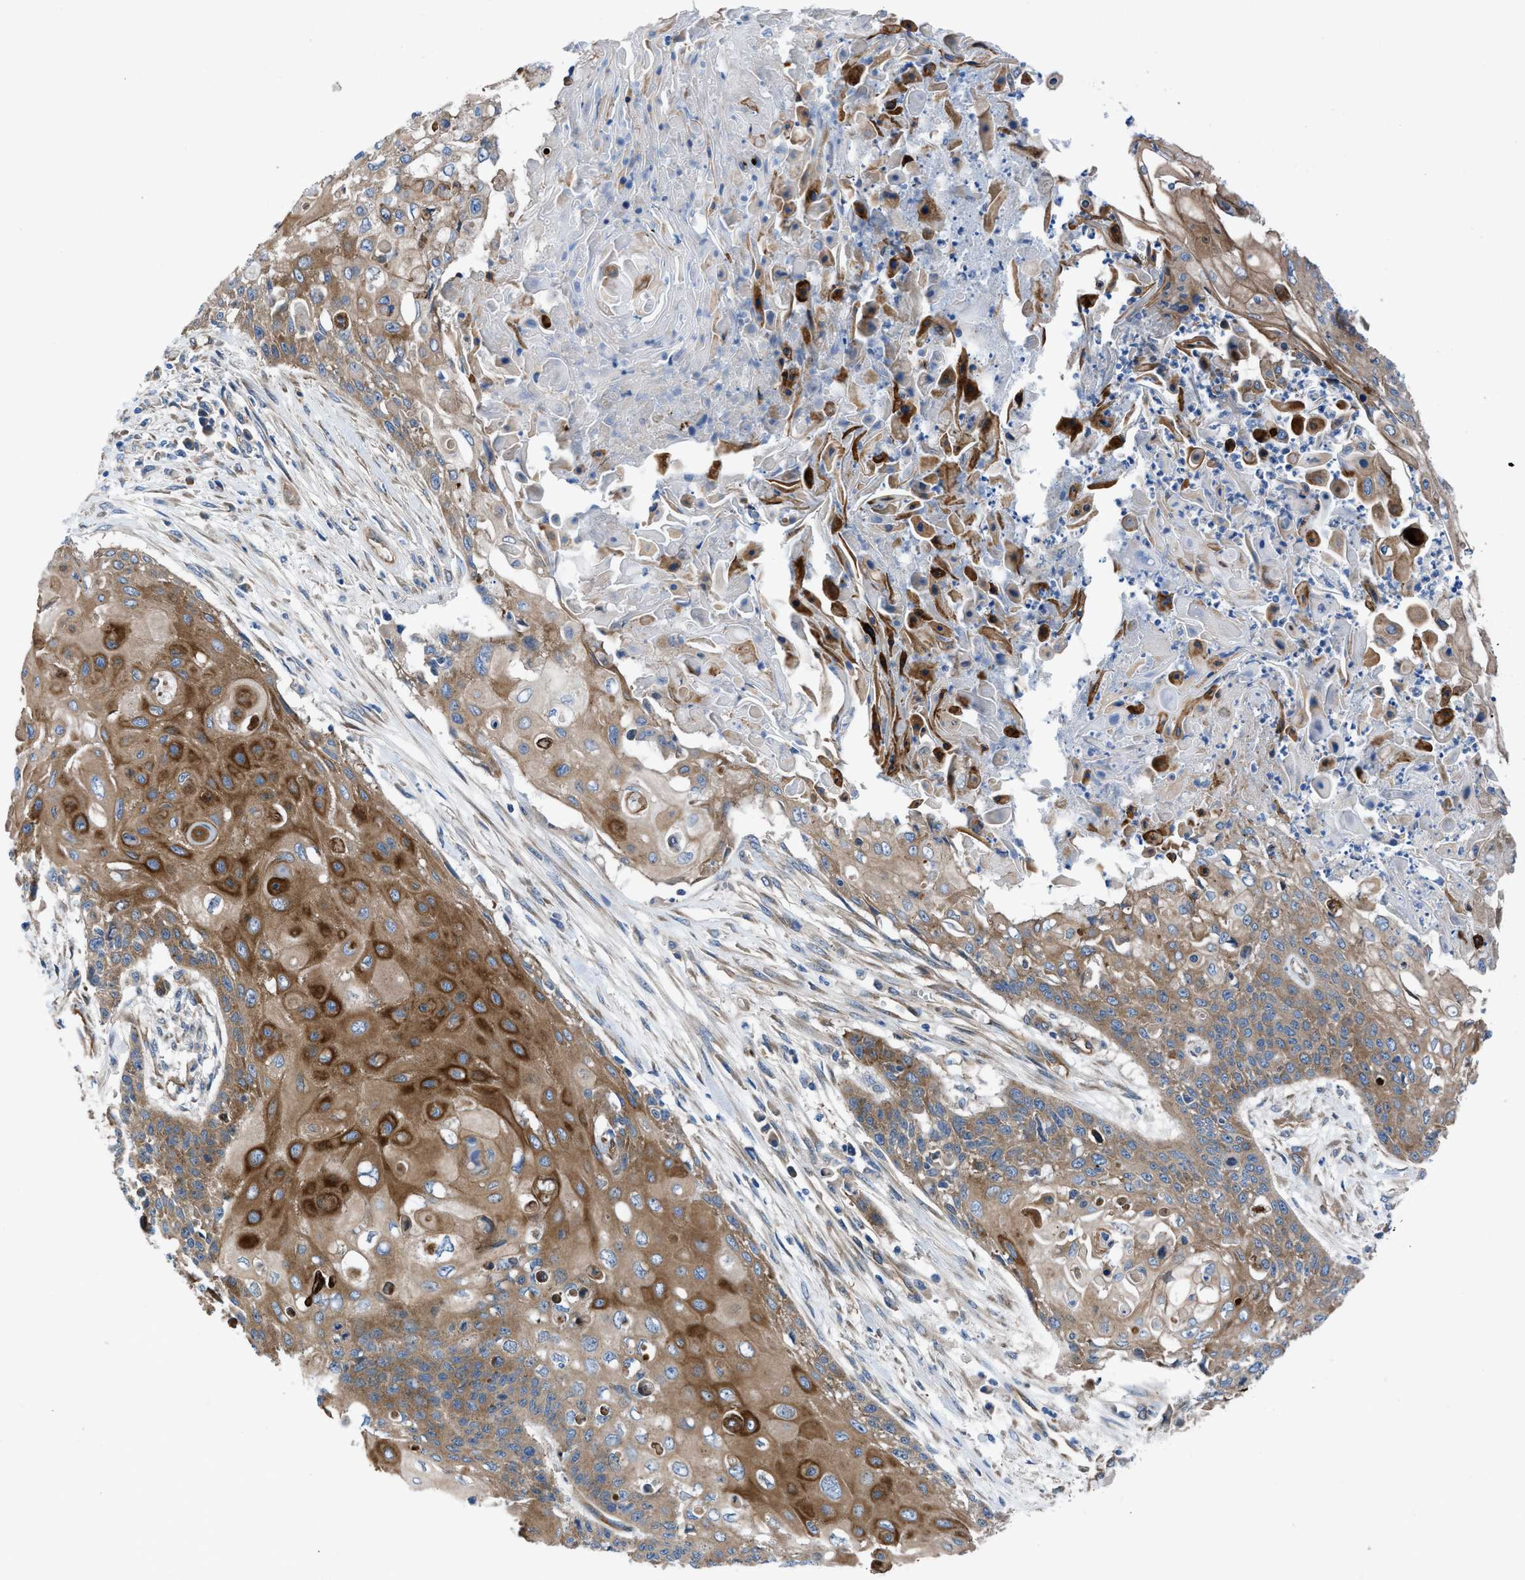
{"staining": {"intensity": "strong", "quantity": ">75%", "location": "cytoplasmic/membranous"}, "tissue": "cervical cancer", "cell_type": "Tumor cells", "image_type": "cancer", "snomed": [{"axis": "morphology", "description": "Squamous cell carcinoma, NOS"}, {"axis": "topography", "description": "Cervix"}], "caption": "The photomicrograph reveals staining of cervical cancer (squamous cell carcinoma), revealing strong cytoplasmic/membranous protein expression (brown color) within tumor cells.", "gene": "TRIP4", "patient": {"sex": "female", "age": 39}}